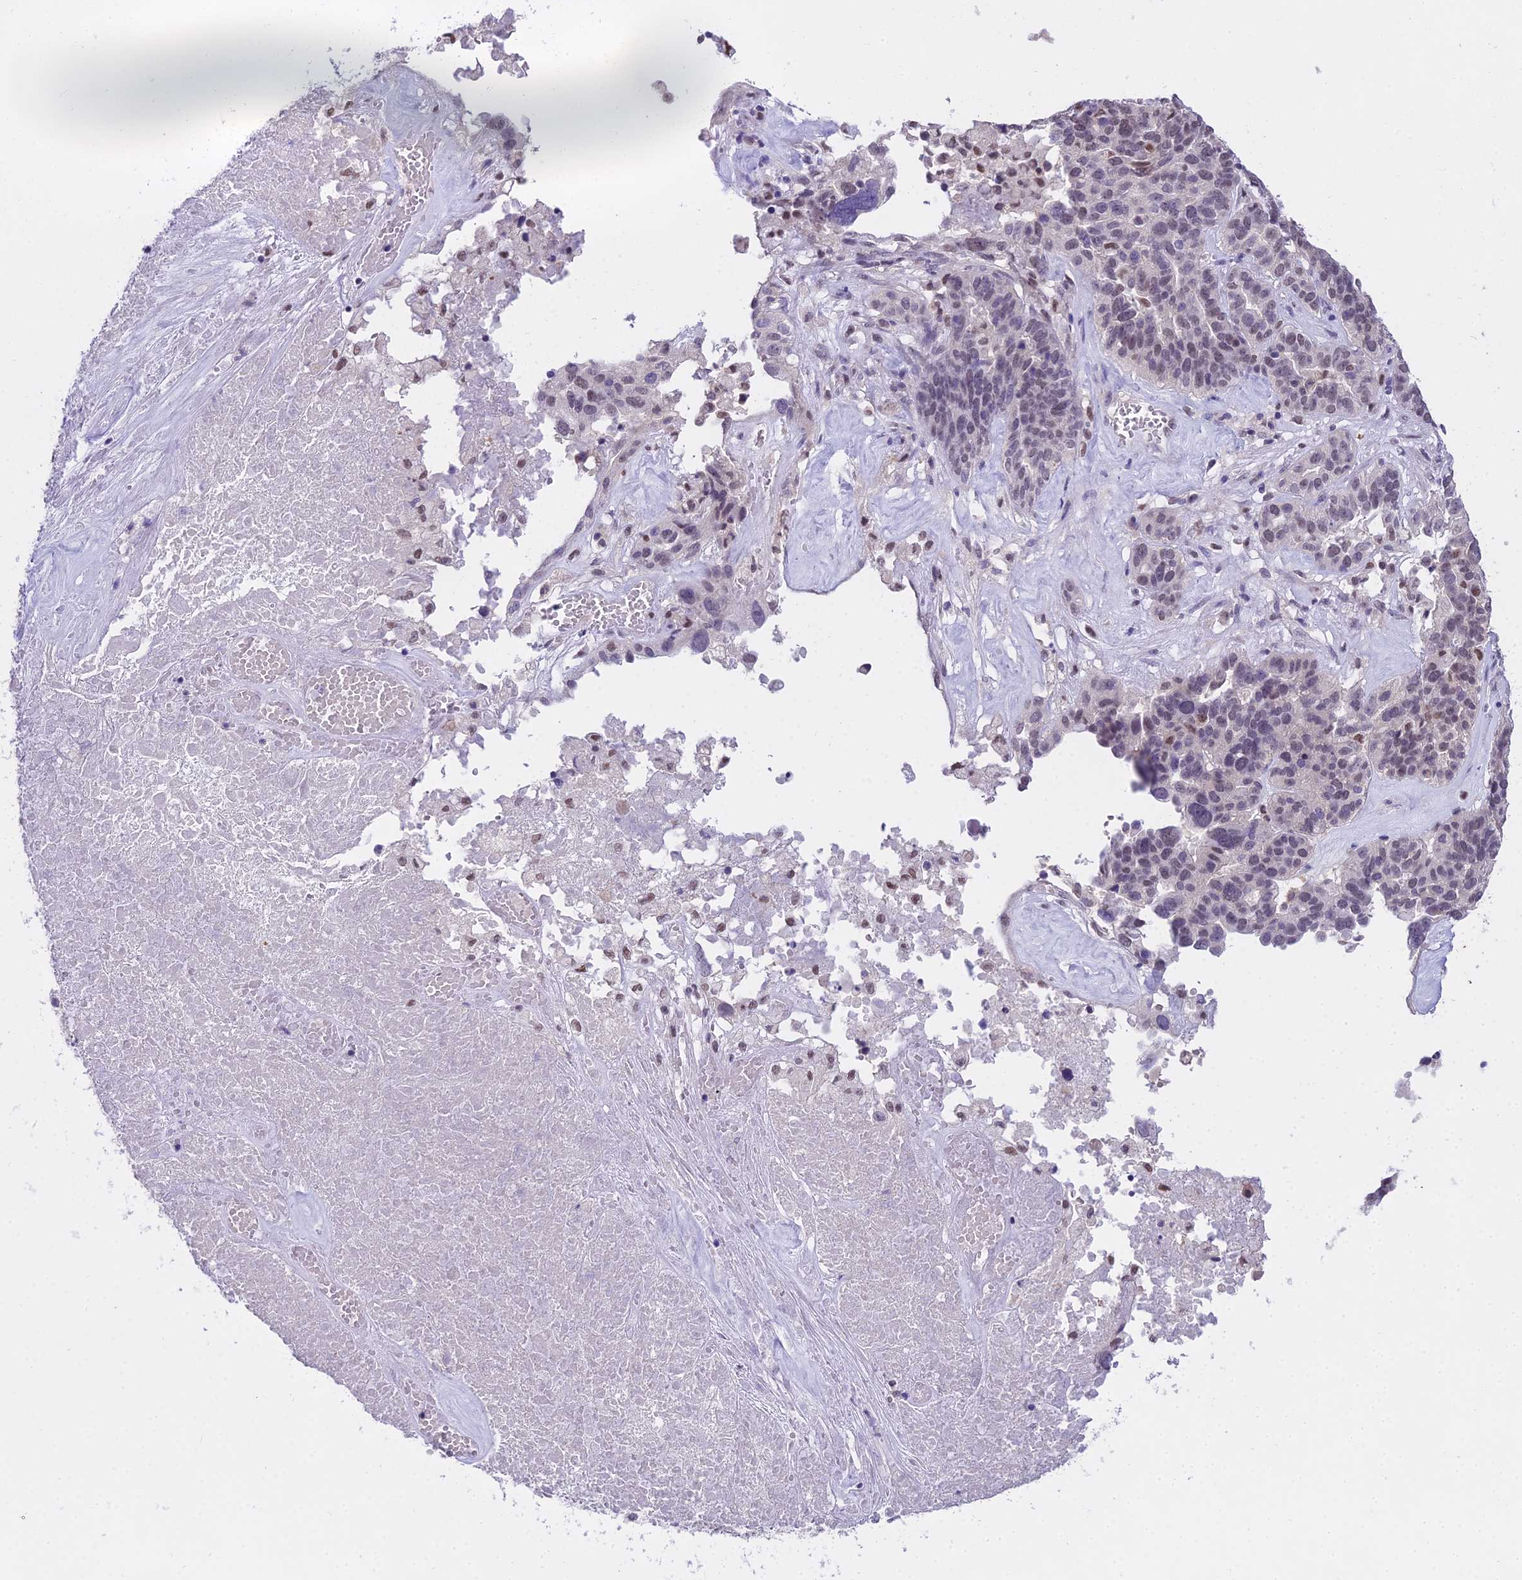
{"staining": {"intensity": "weak", "quantity": "<25%", "location": "nuclear"}, "tissue": "ovarian cancer", "cell_type": "Tumor cells", "image_type": "cancer", "snomed": [{"axis": "morphology", "description": "Cystadenocarcinoma, serous, NOS"}, {"axis": "topography", "description": "Ovary"}], "caption": "Tumor cells are negative for brown protein staining in serous cystadenocarcinoma (ovarian).", "gene": "MAT2A", "patient": {"sex": "female", "age": 59}}